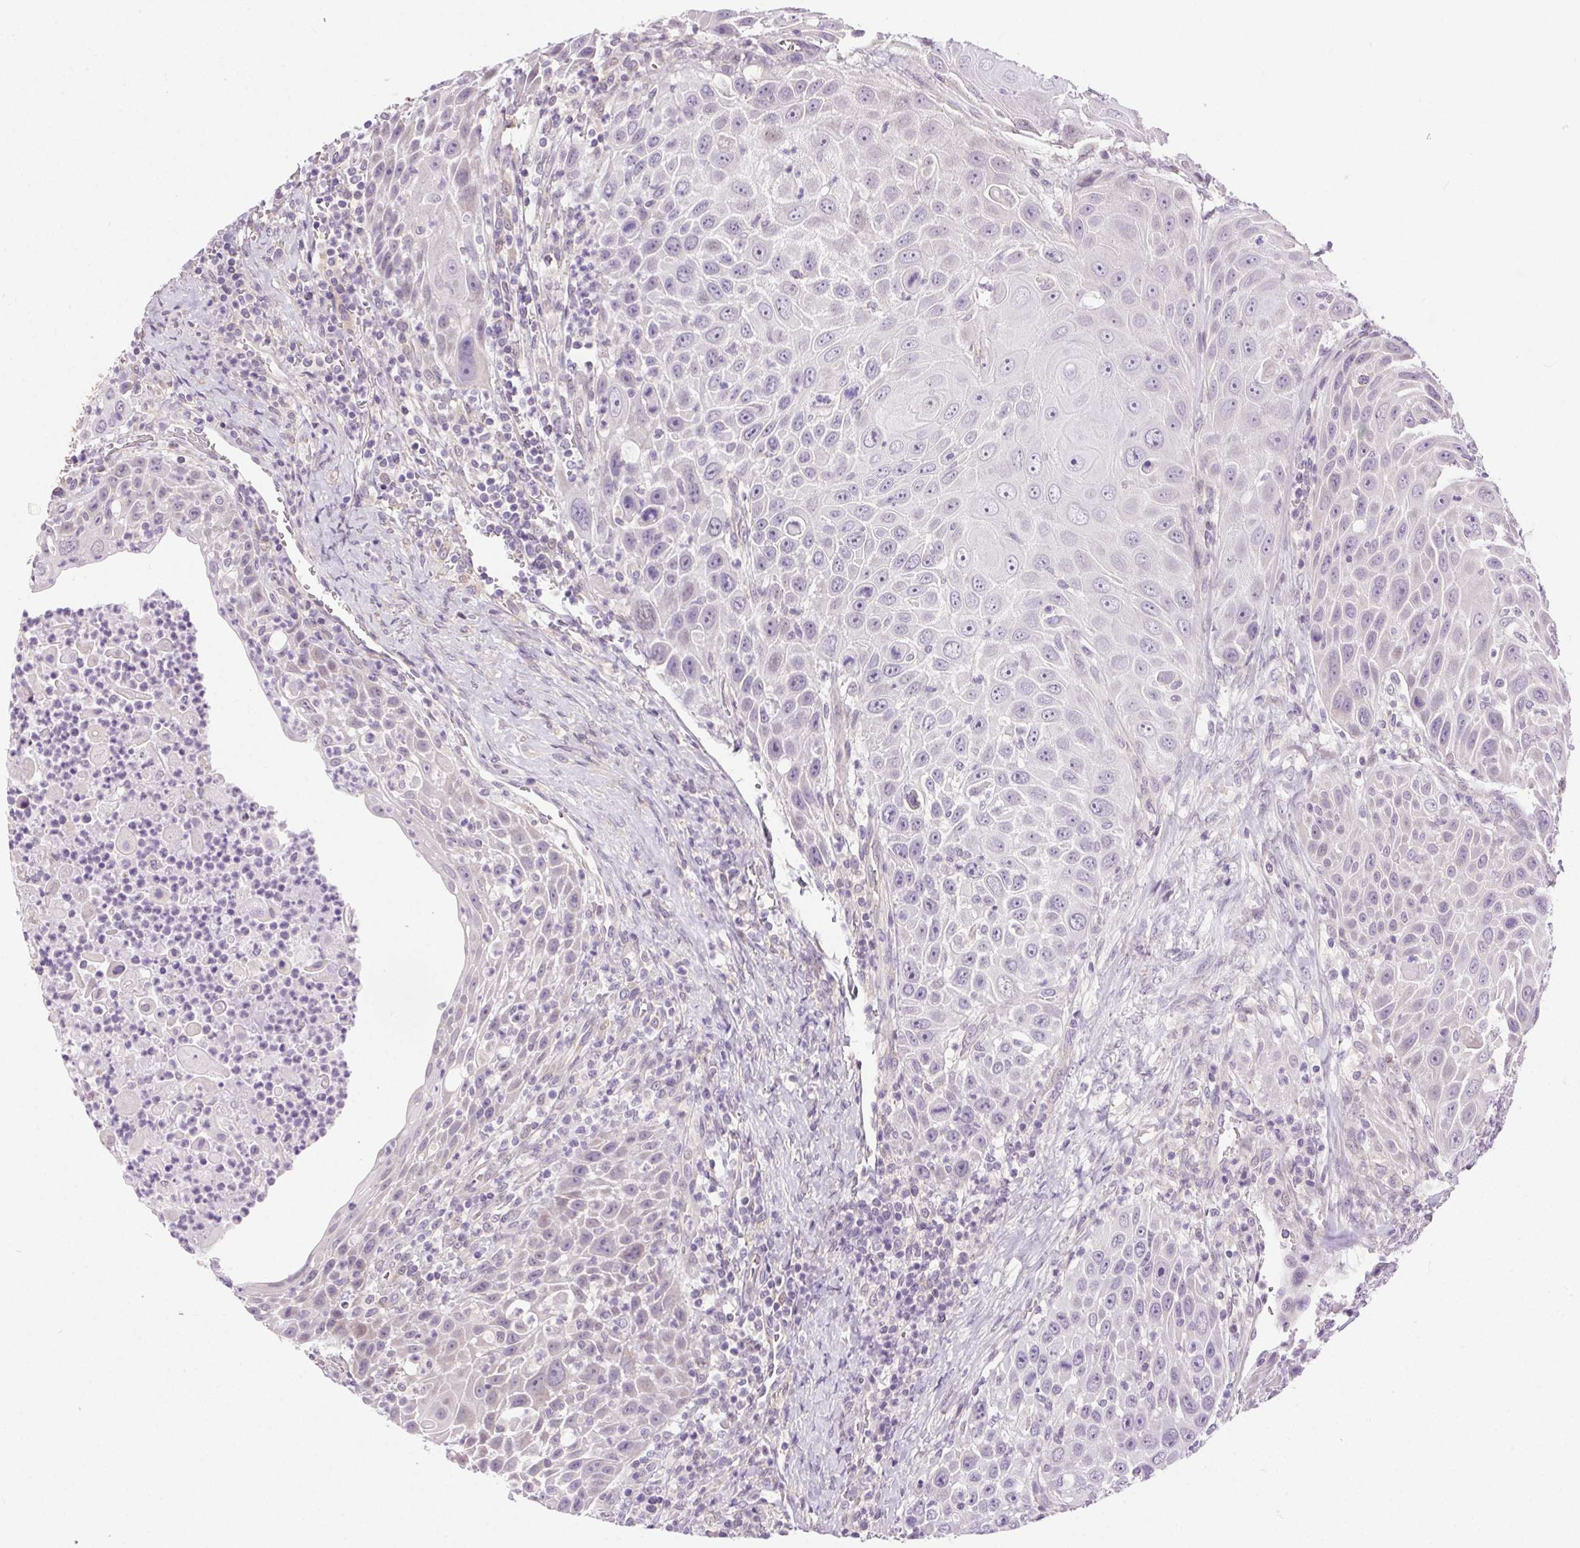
{"staining": {"intensity": "negative", "quantity": "none", "location": "none"}, "tissue": "head and neck cancer", "cell_type": "Tumor cells", "image_type": "cancer", "snomed": [{"axis": "morphology", "description": "Squamous cell carcinoma, NOS"}, {"axis": "topography", "description": "Head-Neck"}], "caption": "Squamous cell carcinoma (head and neck) was stained to show a protein in brown. There is no significant expression in tumor cells. (DAB (3,3'-diaminobenzidine) immunohistochemistry, high magnification).", "gene": "SYT11", "patient": {"sex": "male", "age": 69}}